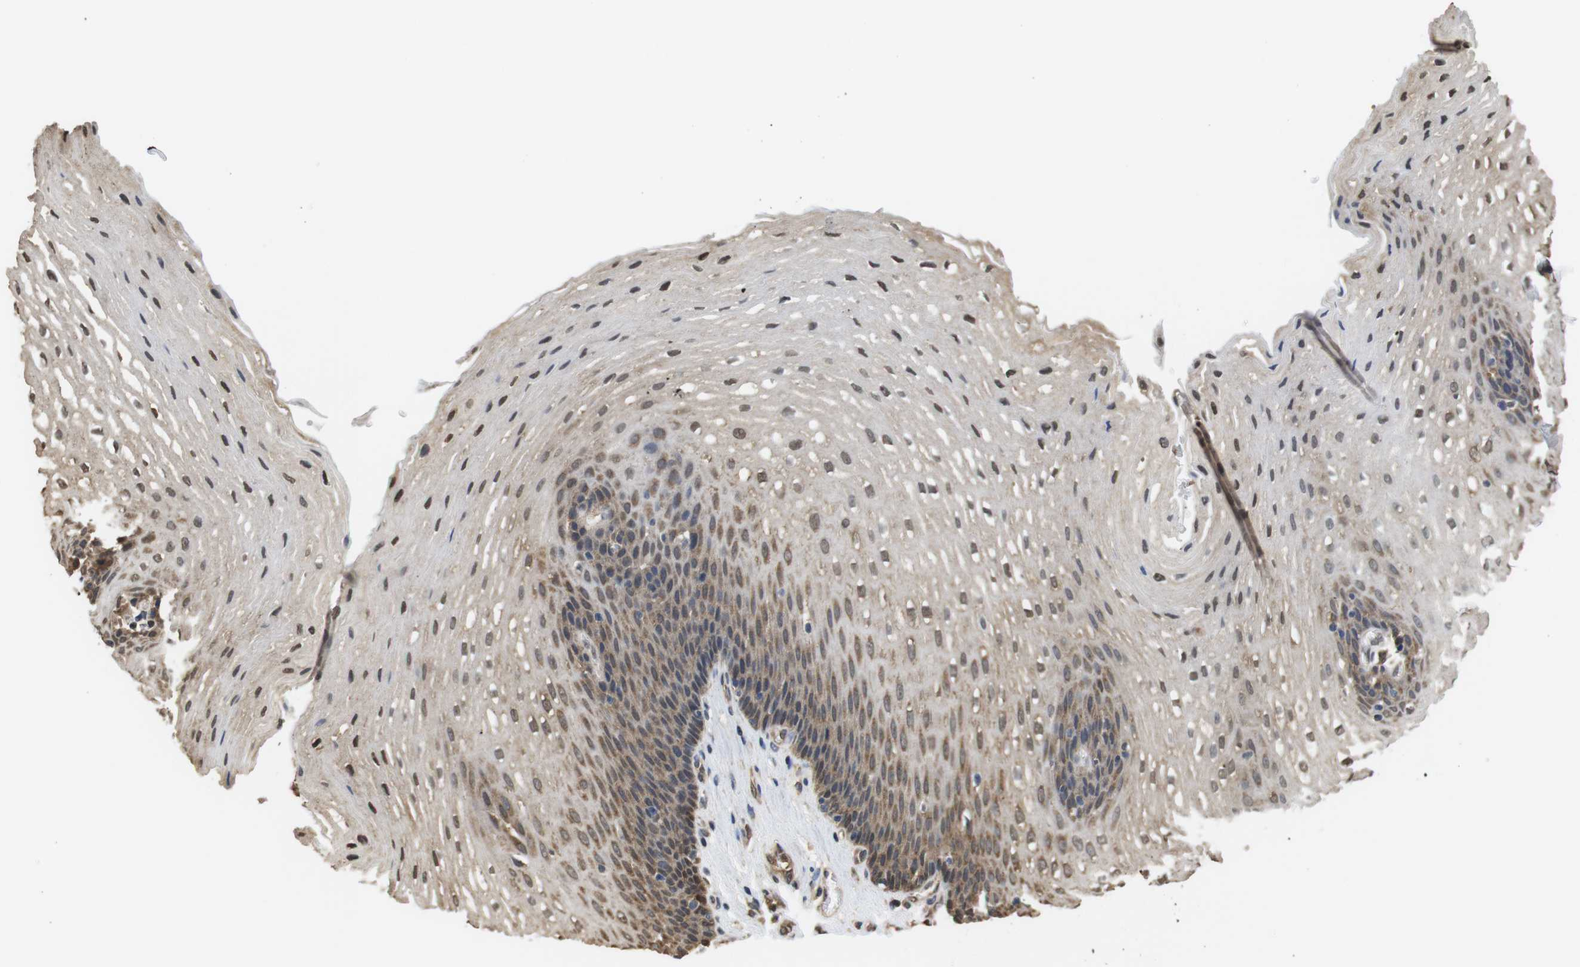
{"staining": {"intensity": "moderate", "quantity": ">75%", "location": "cytoplasmic/membranous,nuclear"}, "tissue": "esophagus", "cell_type": "Squamous epithelial cells", "image_type": "normal", "snomed": [{"axis": "morphology", "description": "Normal tissue, NOS"}, {"axis": "topography", "description": "Esophagus"}], "caption": "Approximately >75% of squamous epithelial cells in normal human esophagus exhibit moderate cytoplasmic/membranous,nuclear protein expression as visualized by brown immunohistochemical staining.", "gene": "LDHA", "patient": {"sex": "male", "age": 48}}